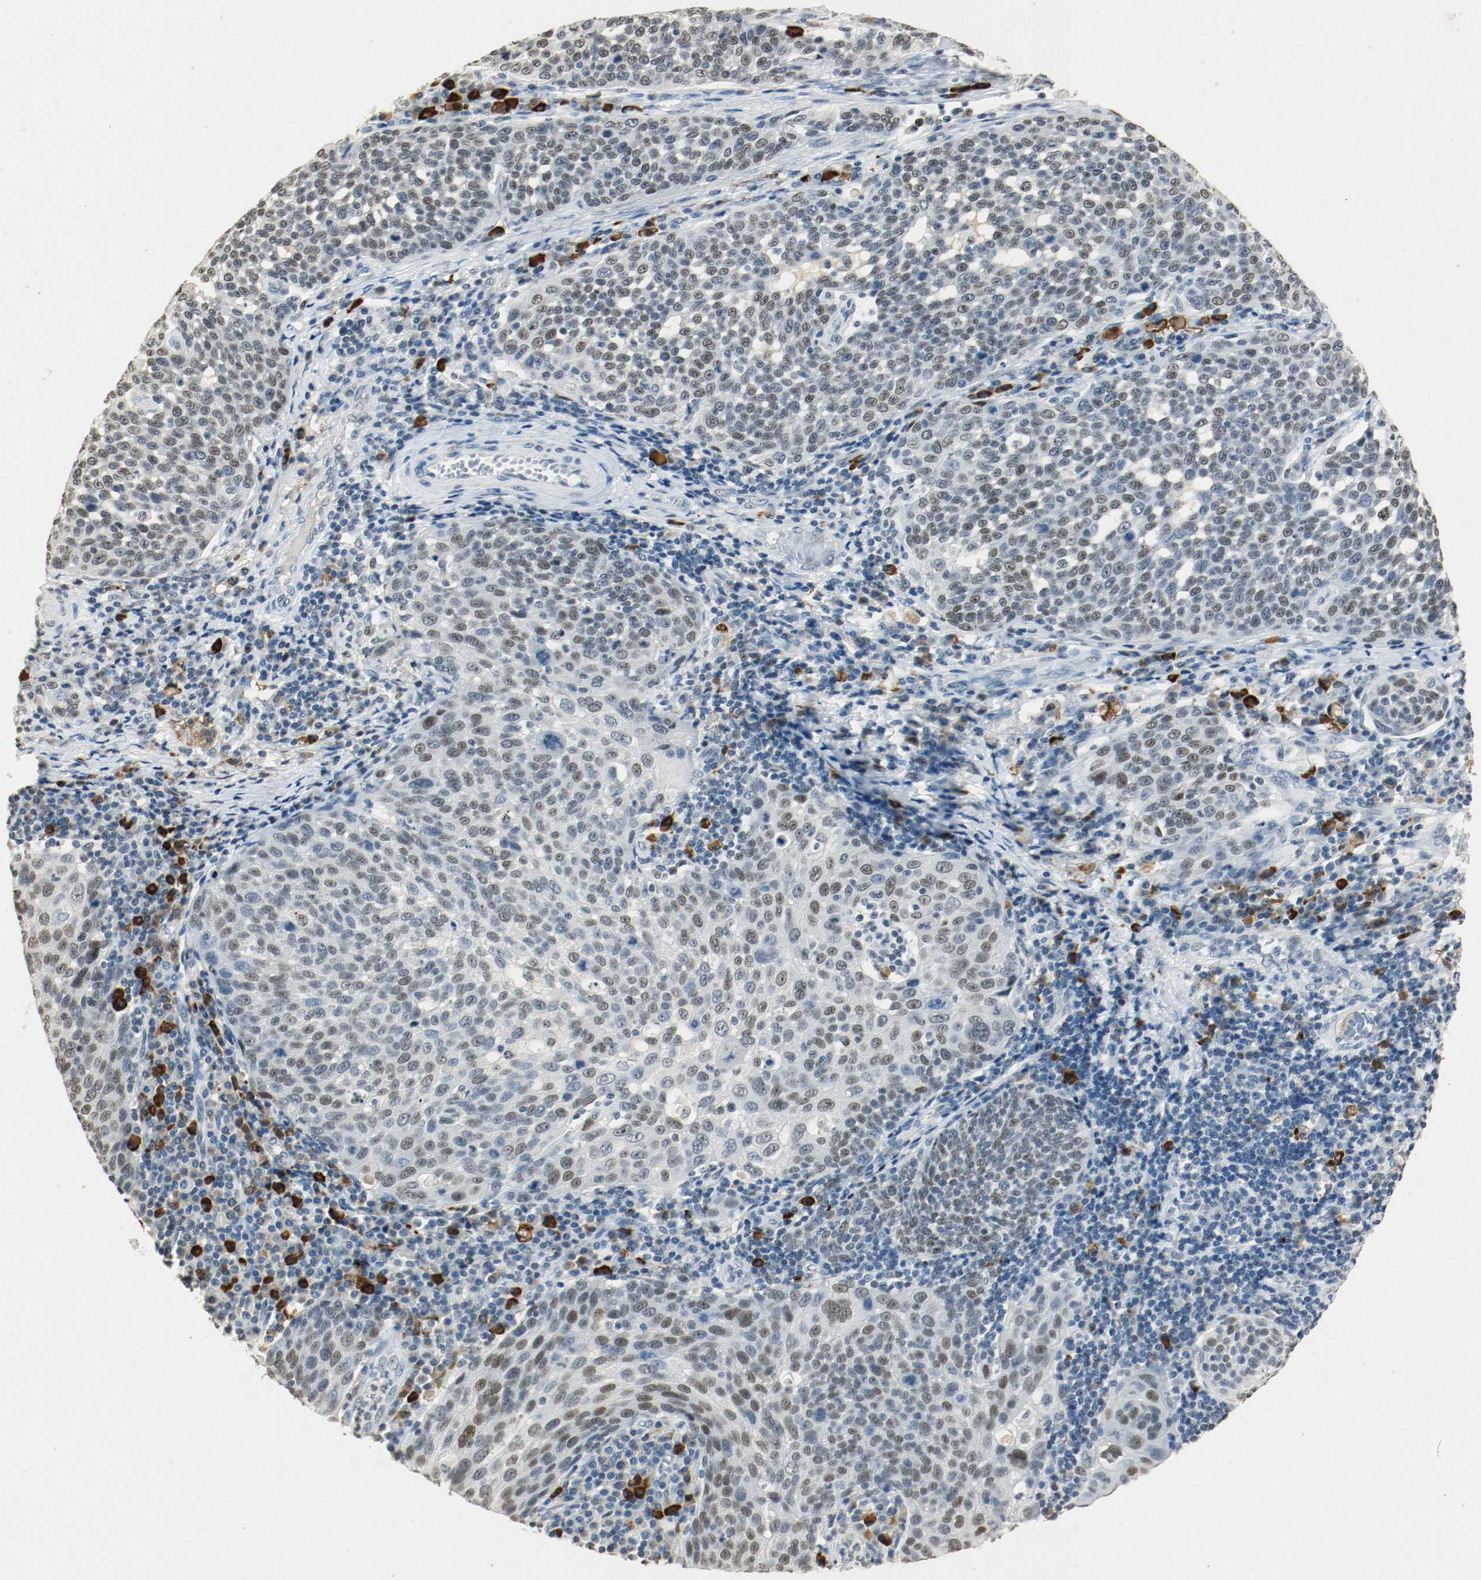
{"staining": {"intensity": "moderate", "quantity": ">75%", "location": "nuclear"}, "tissue": "cervical cancer", "cell_type": "Tumor cells", "image_type": "cancer", "snomed": [{"axis": "morphology", "description": "Squamous cell carcinoma, NOS"}, {"axis": "topography", "description": "Cervix"}], "caption": "Immunohistochemistry micrograph of human cervical cancer stained for a protein (brown), which reveals medium levels of moderate nuclear staining in approximately >75% of tumor cells.", "gene": "DNMT1", "patient": {"sex": "female", "age": 34}}